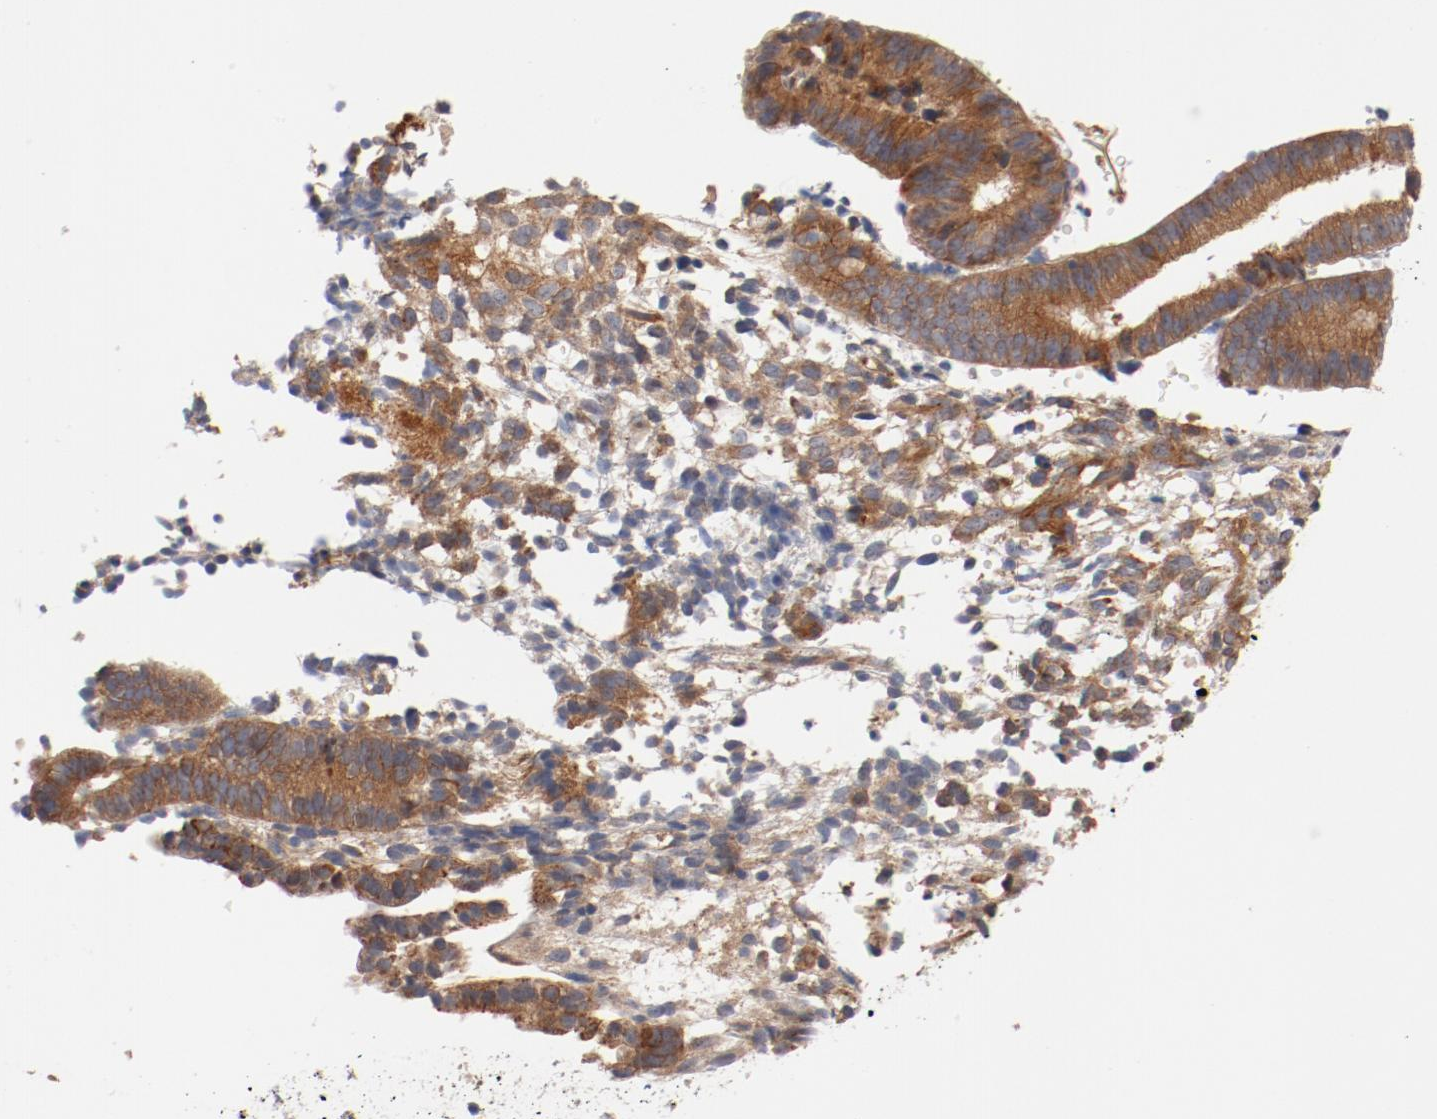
{"staining": {"intensity": "weak", "quantity": ">75%", "location": "cytoplasmic/membranous"}, "tissue": "endometrium", "cell_type": "Cells in endometrial stroma", "image_type": "normal", "snomed": [{"axis": "morphology", "description": "Normal tissue, NOS"}, {"axis": "topography", "description": "Uterus"}, {"axis": "topography", "description": "Endometrium"}], "caption": "High-magnification brightfield microscopy of unremarkable endometrium stained with DAB (3,3'-diaminobenzidine) (brown) and counterstained with hematoxylin (blue). cells in endometrial stroma exhibit weak cytoplasmic/membranous positivity is appreciated in about>75% of cells.", "gene": "PITPNM2", "patient": {"sex": "female", "age": 33}}